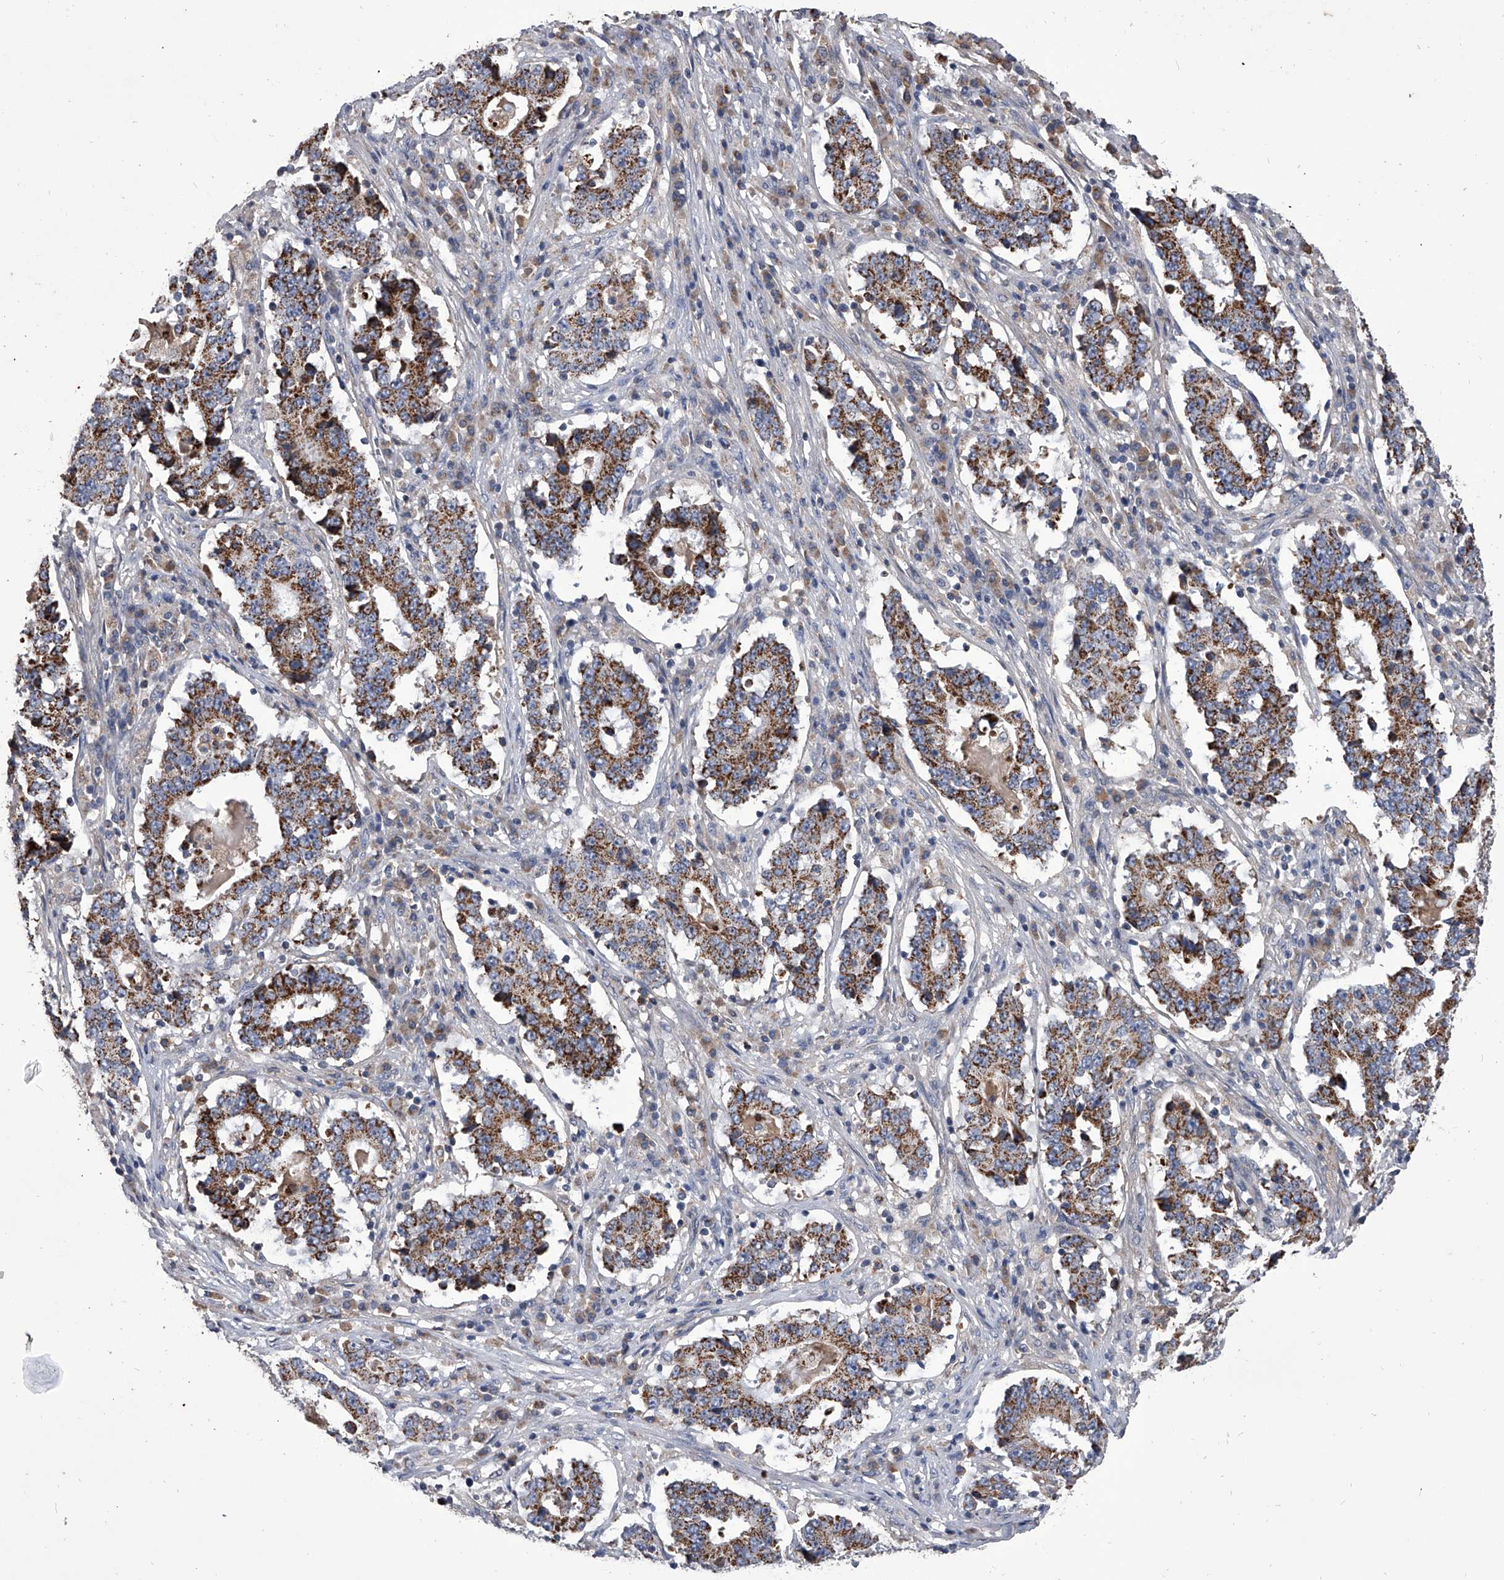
{"staining": {"intensity": "moderate", "quantity": ">75%", "location": "cytoplasmic/membranous"}, "tissue": "stomach cancer", "cell_type": "Tumor cells", "image_type": "cancer", "snomed": [{"axis": "morphology", "description": "Adenocarcinoma, NOS"}, {"axis": "topography", "description": "Stomach"}], "caption": "Protein expression analysis of human stomach cancer reveals moderate cytoplasmic/membranous positivity in approximately >75% of tumor cells.", "gene": "NRP1", "patient": {"sex": "male", "age": 59}}